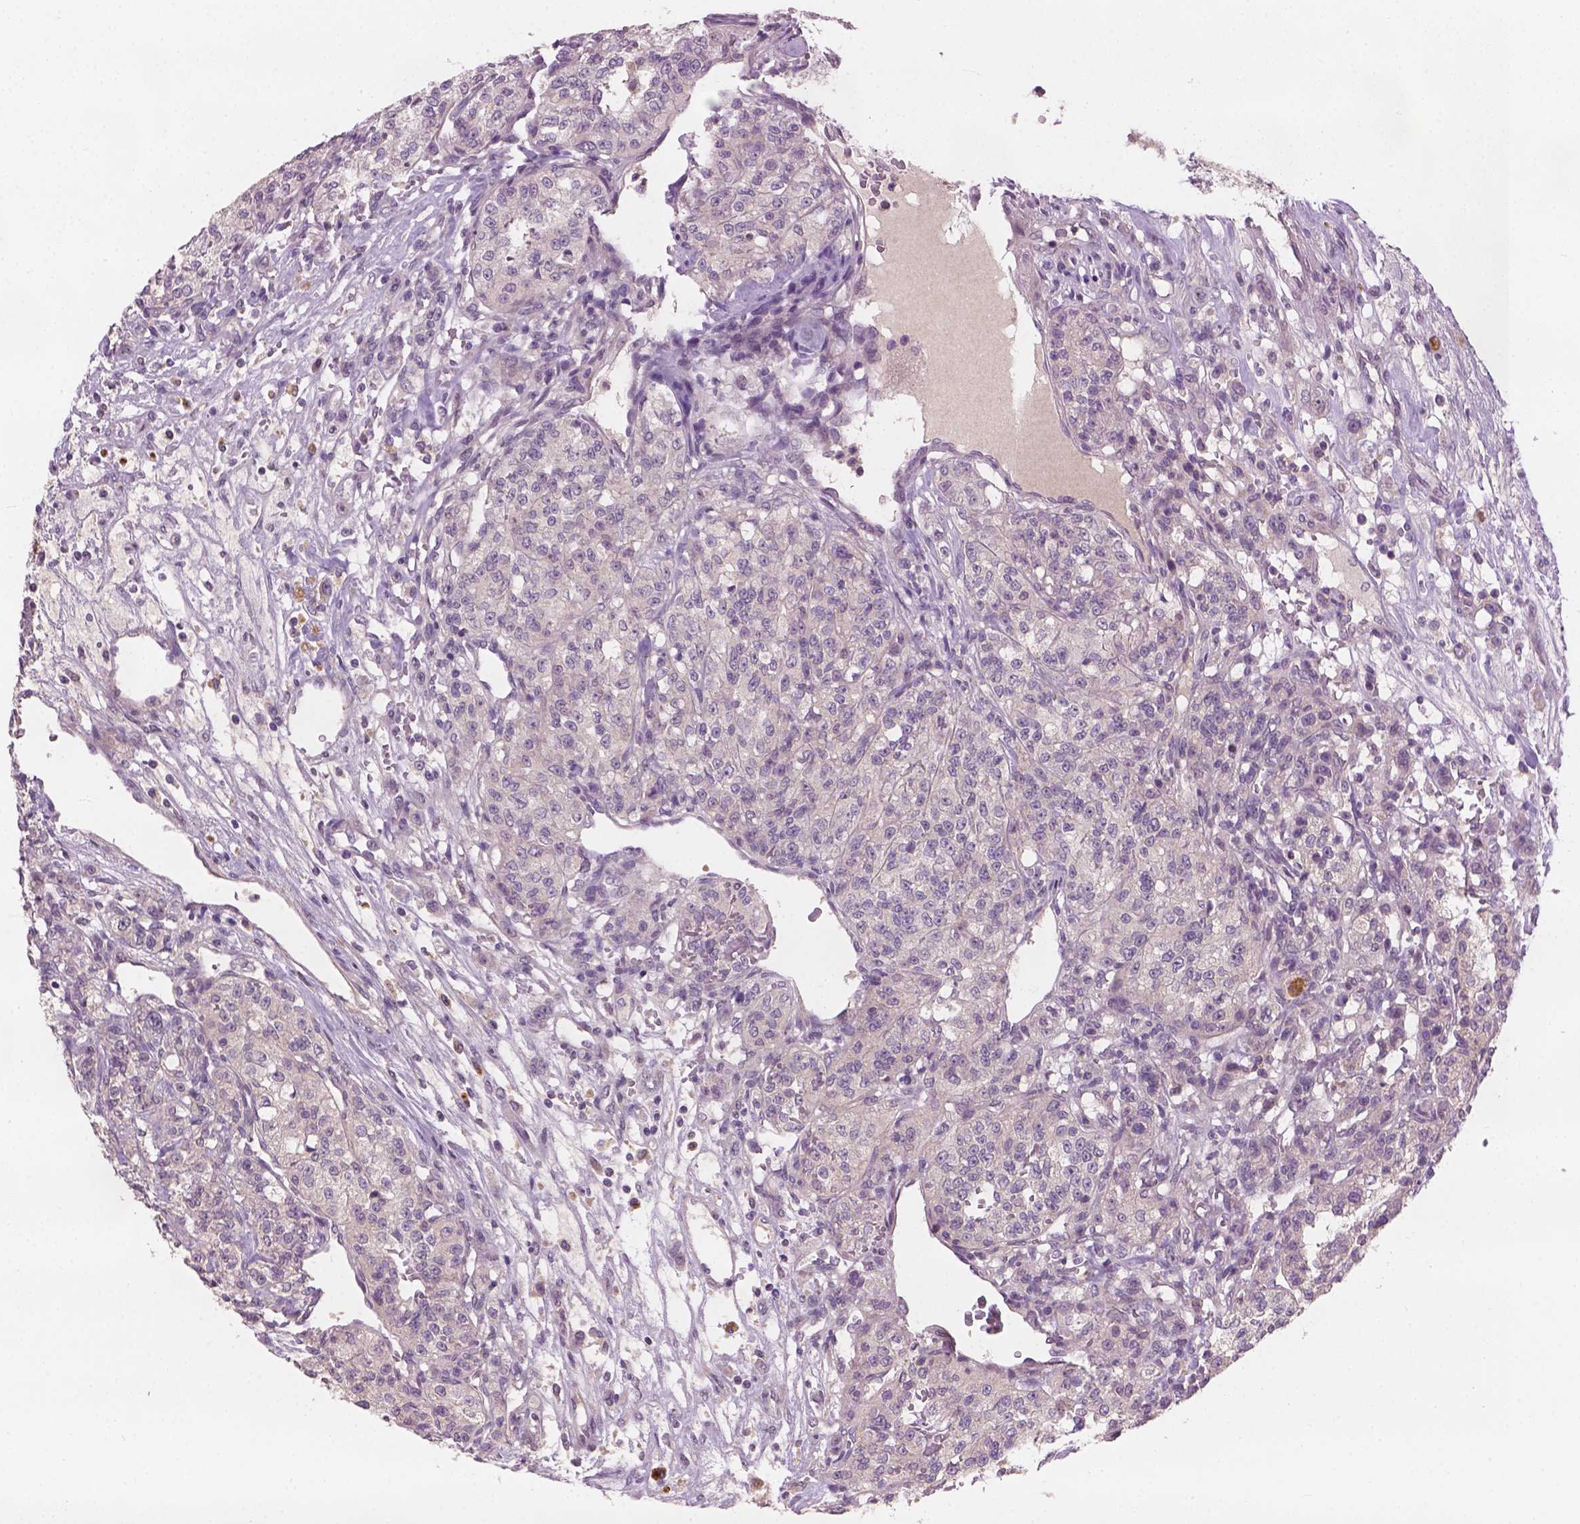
{"staining": {"intensity": "negative", "quantity": "none", "location": "none"}, "tissue": "renal cancer", "cell_type": "Tumor cells", "image_type": "cancer", "snomed": [{"axis": "morphology", "description": "Adenocarcinoma, NOS"}, {"axis": "topography", "description": "Kidney"}], "caption": "Renal adenocarcinoma was stained to show a protein in brown. There is no significant staining in tumor cells.", "gene": "KRT17", "patient": {"sex": "female", "age": 63}}